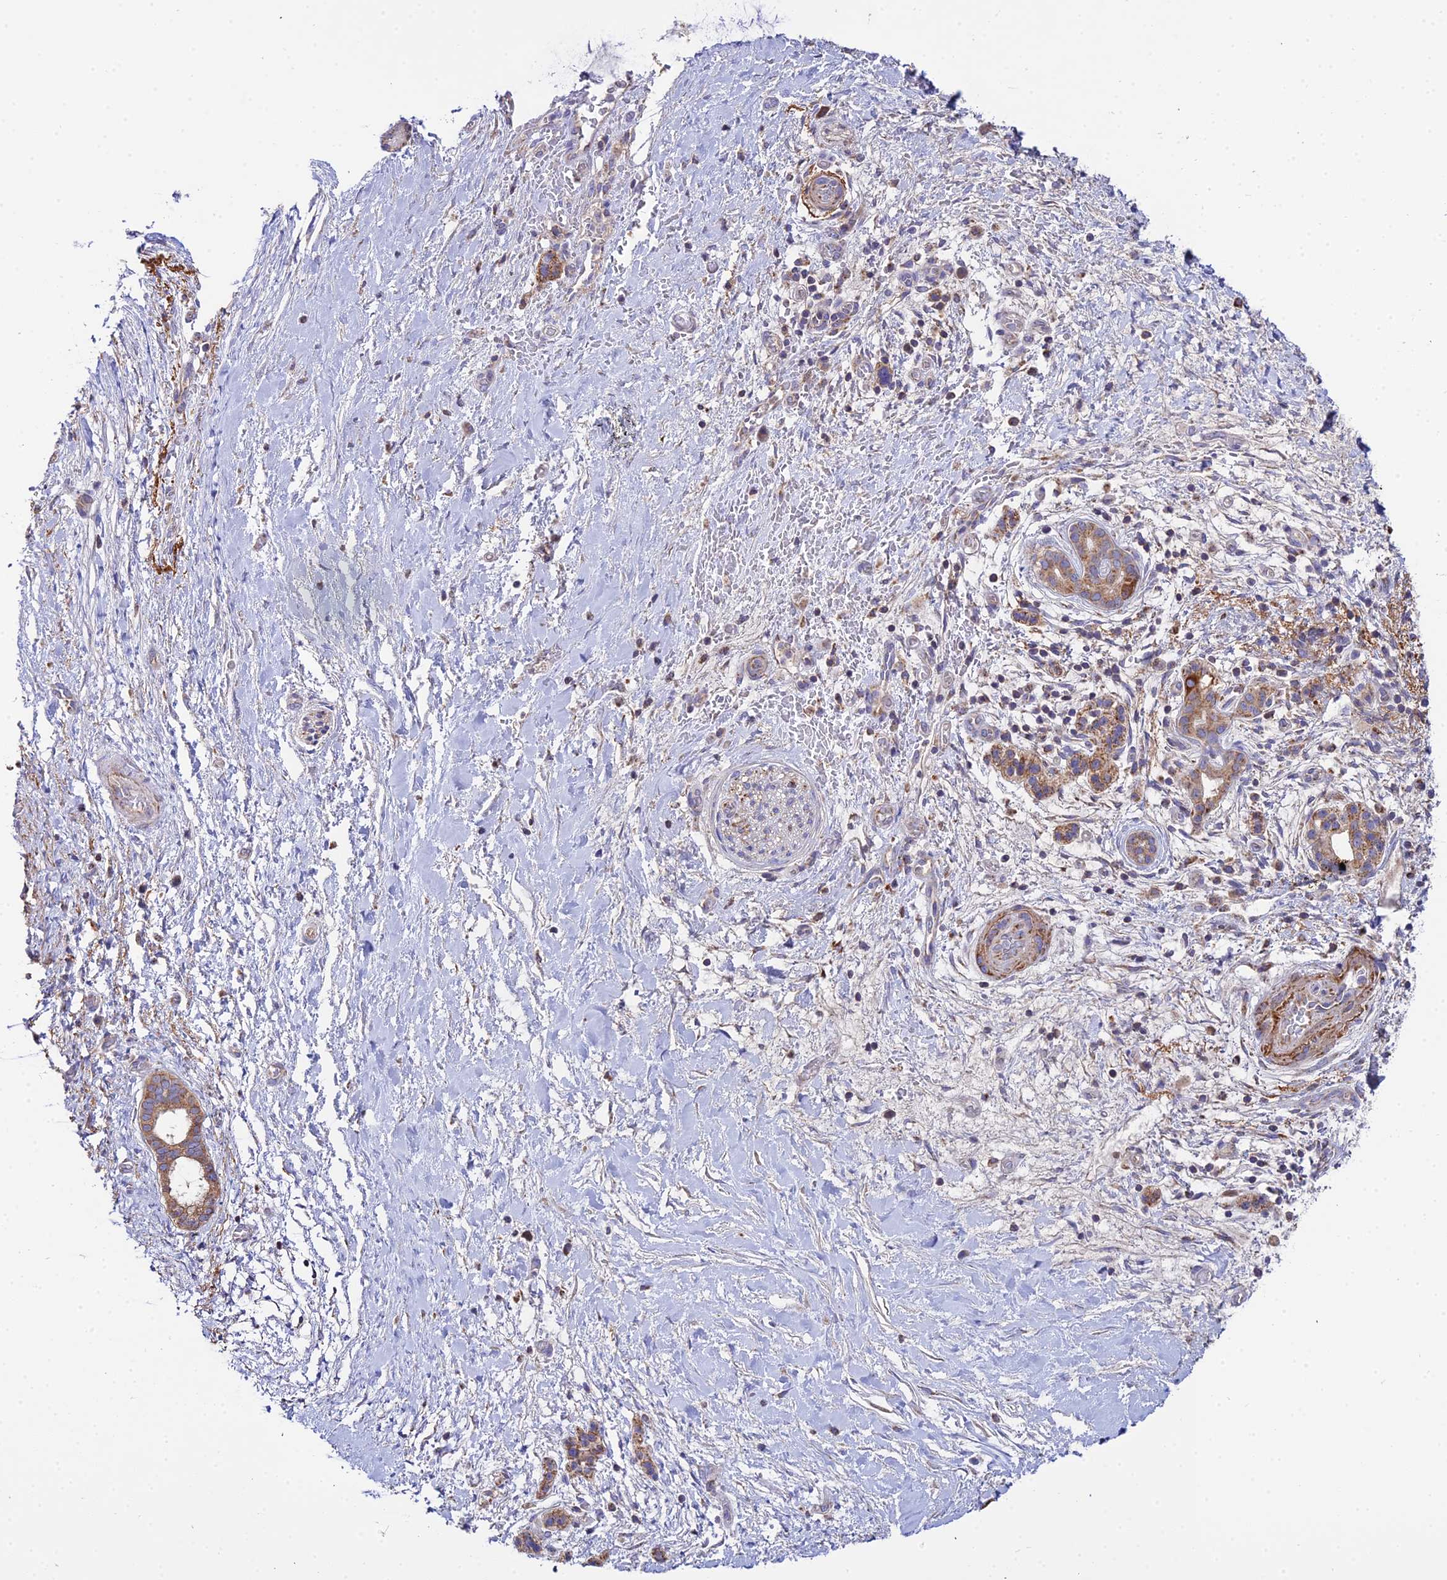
{"staining": {"intensity": "moderate", "quantity": ">75%", "location": "cytoplasmic/membranous"}, "tissue": "pancreatic cancer", "cell_type": "Tumor cells", "image_type": "cancer", "snomed": [{"axis": "morphology", "description": "Adenocarcinoma, NOS"}, {"axis": "topography", "description": "Pancreas"}], "caption": "Human pancreatic cancer stained for a protein (brown) exhibits moderate cytoplasmic/membranous positive staining in approximately >75% of tumor cells.", "gene": "NIPSNAP3A", "patient": {"sex": "male", "age": 68}}